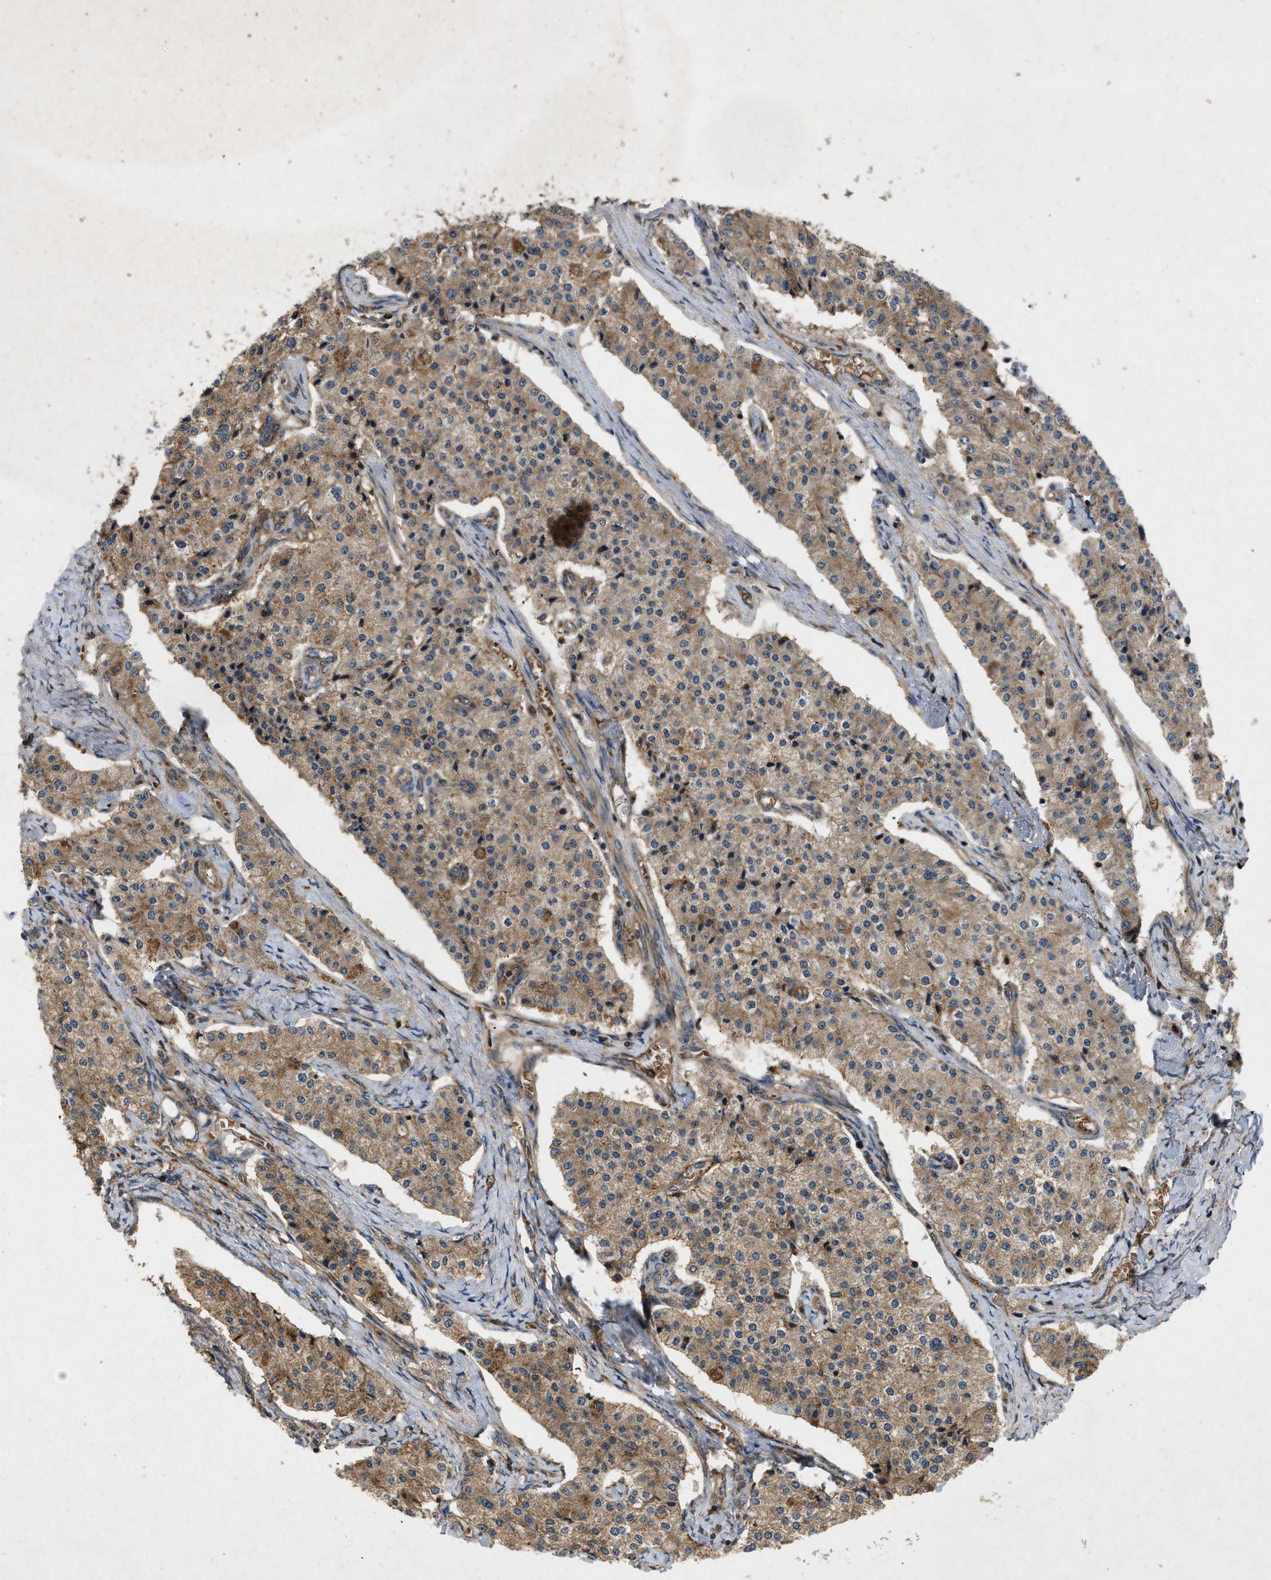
{"staining": {"intensity": "moderate", "quantity": ">75%", "location": "cytoplasmic/membranous"}, "tissue": "carcinoid", "cell_type": "Tumor cells", "image_type": "cancer", "snomed": [{"axis": "morphology", "description": "Carcinoid, malignant, NOS"}, {"axis": "topography", "description": "Colon"}], "caption": "IHC of human carcinoid reveals medium levels of moderate cytoplasmic/membranous positivity in approximately >75% of tumor cells. (IHC, brightfield microscopy, high magnification).", "gene": "GNB4", "patient": {"sex": "female", "age": 52}}